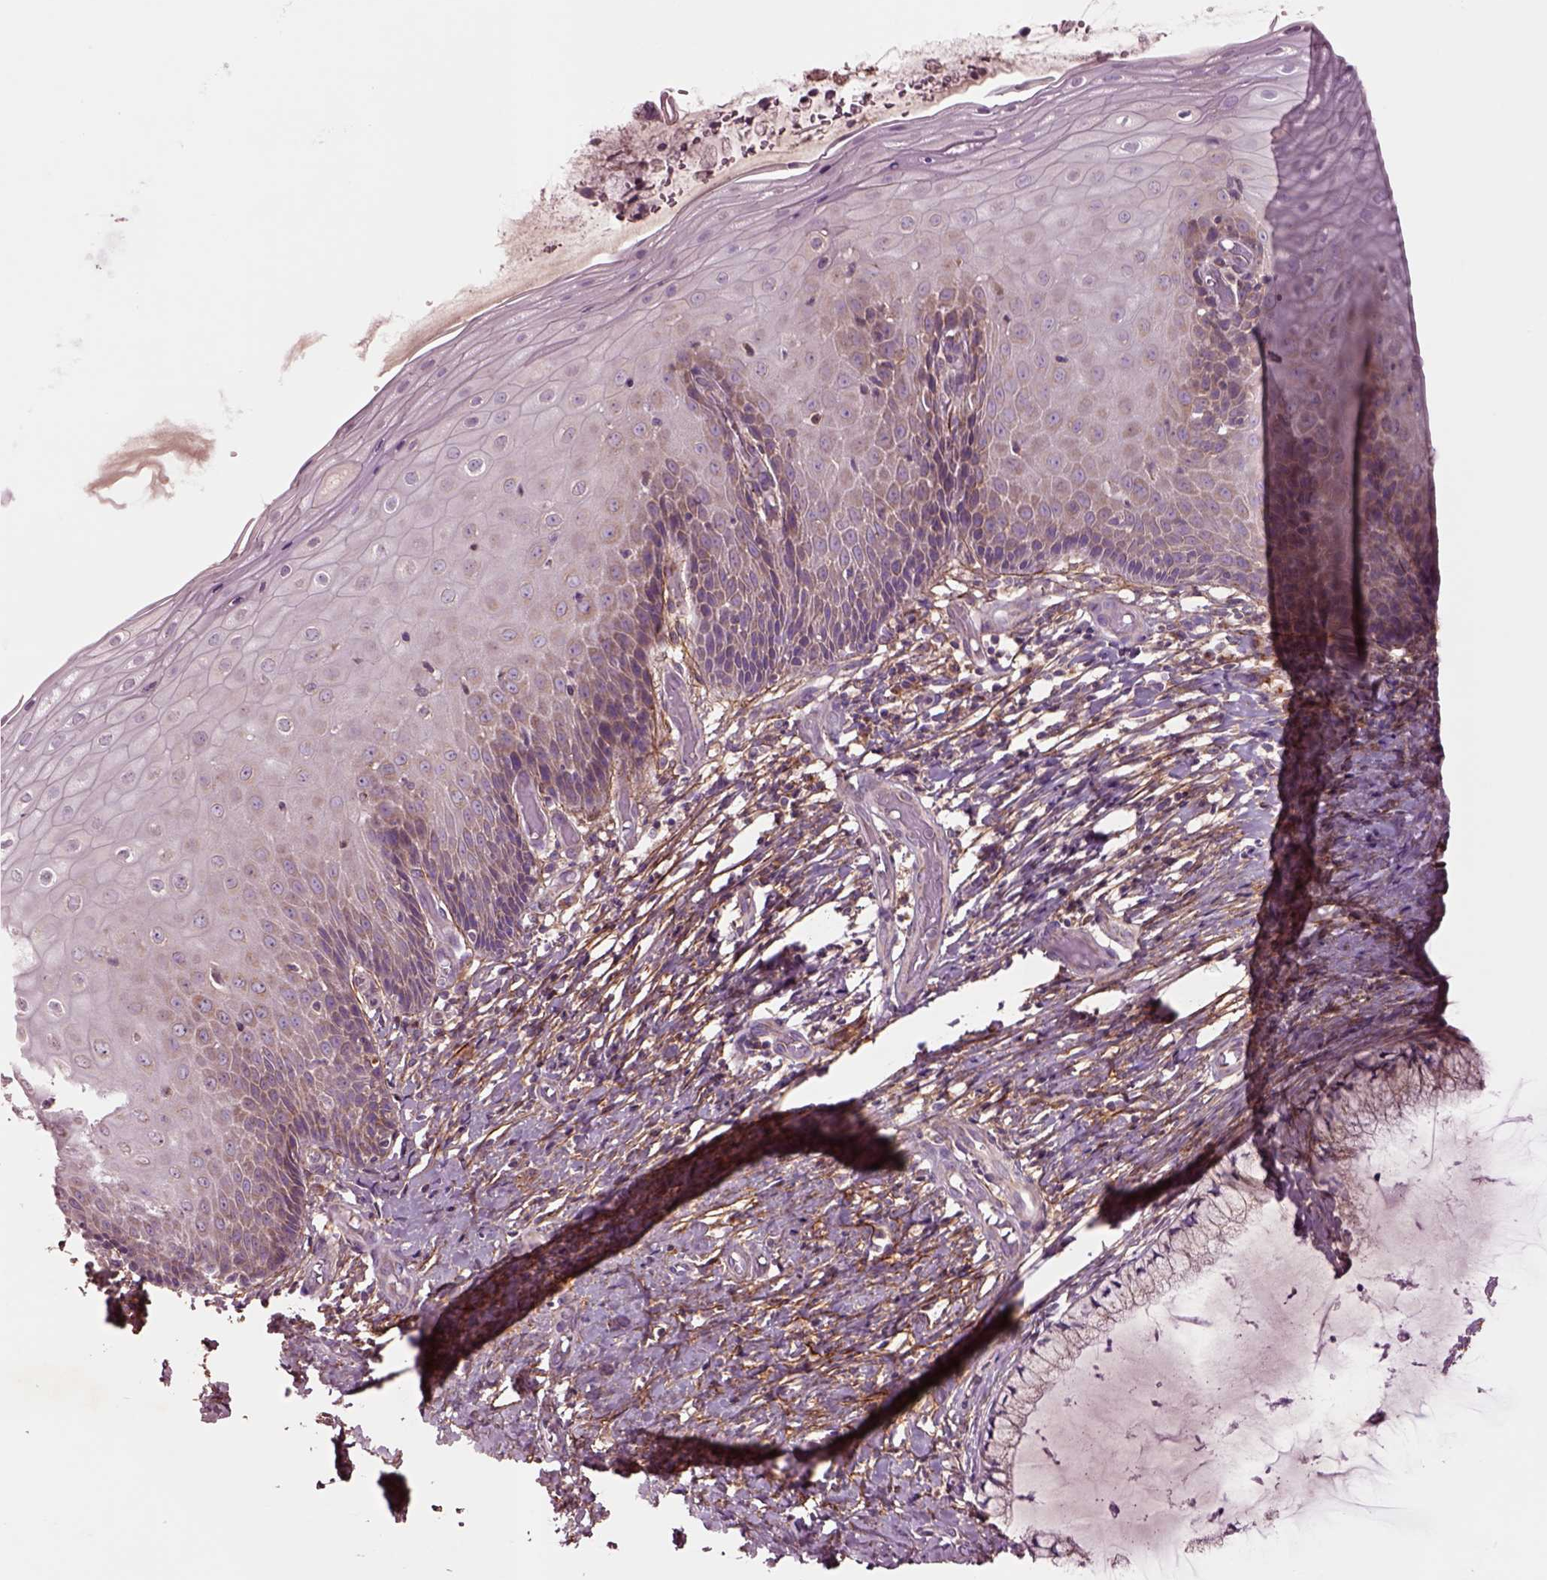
{"staining": {"intensity": "weak", "quantity": ">75%", "location": "cytoplasmic/membranous"}, "tissue": "cervix", "cell_type": "Glandular cells", "image_type": "normal", "snomed": [{"axis": "morphology", "description": "Normal tissue, NOS"}, {"axis": "topography", "description": "Cervix"}], "caption": "A low amount of weak cytoplasmic/membranous positivity is identified in about >75% of glandular cells in benign cervix.", "gene": "SEC23A", "patient": {"sex": "female", "age": 37}}